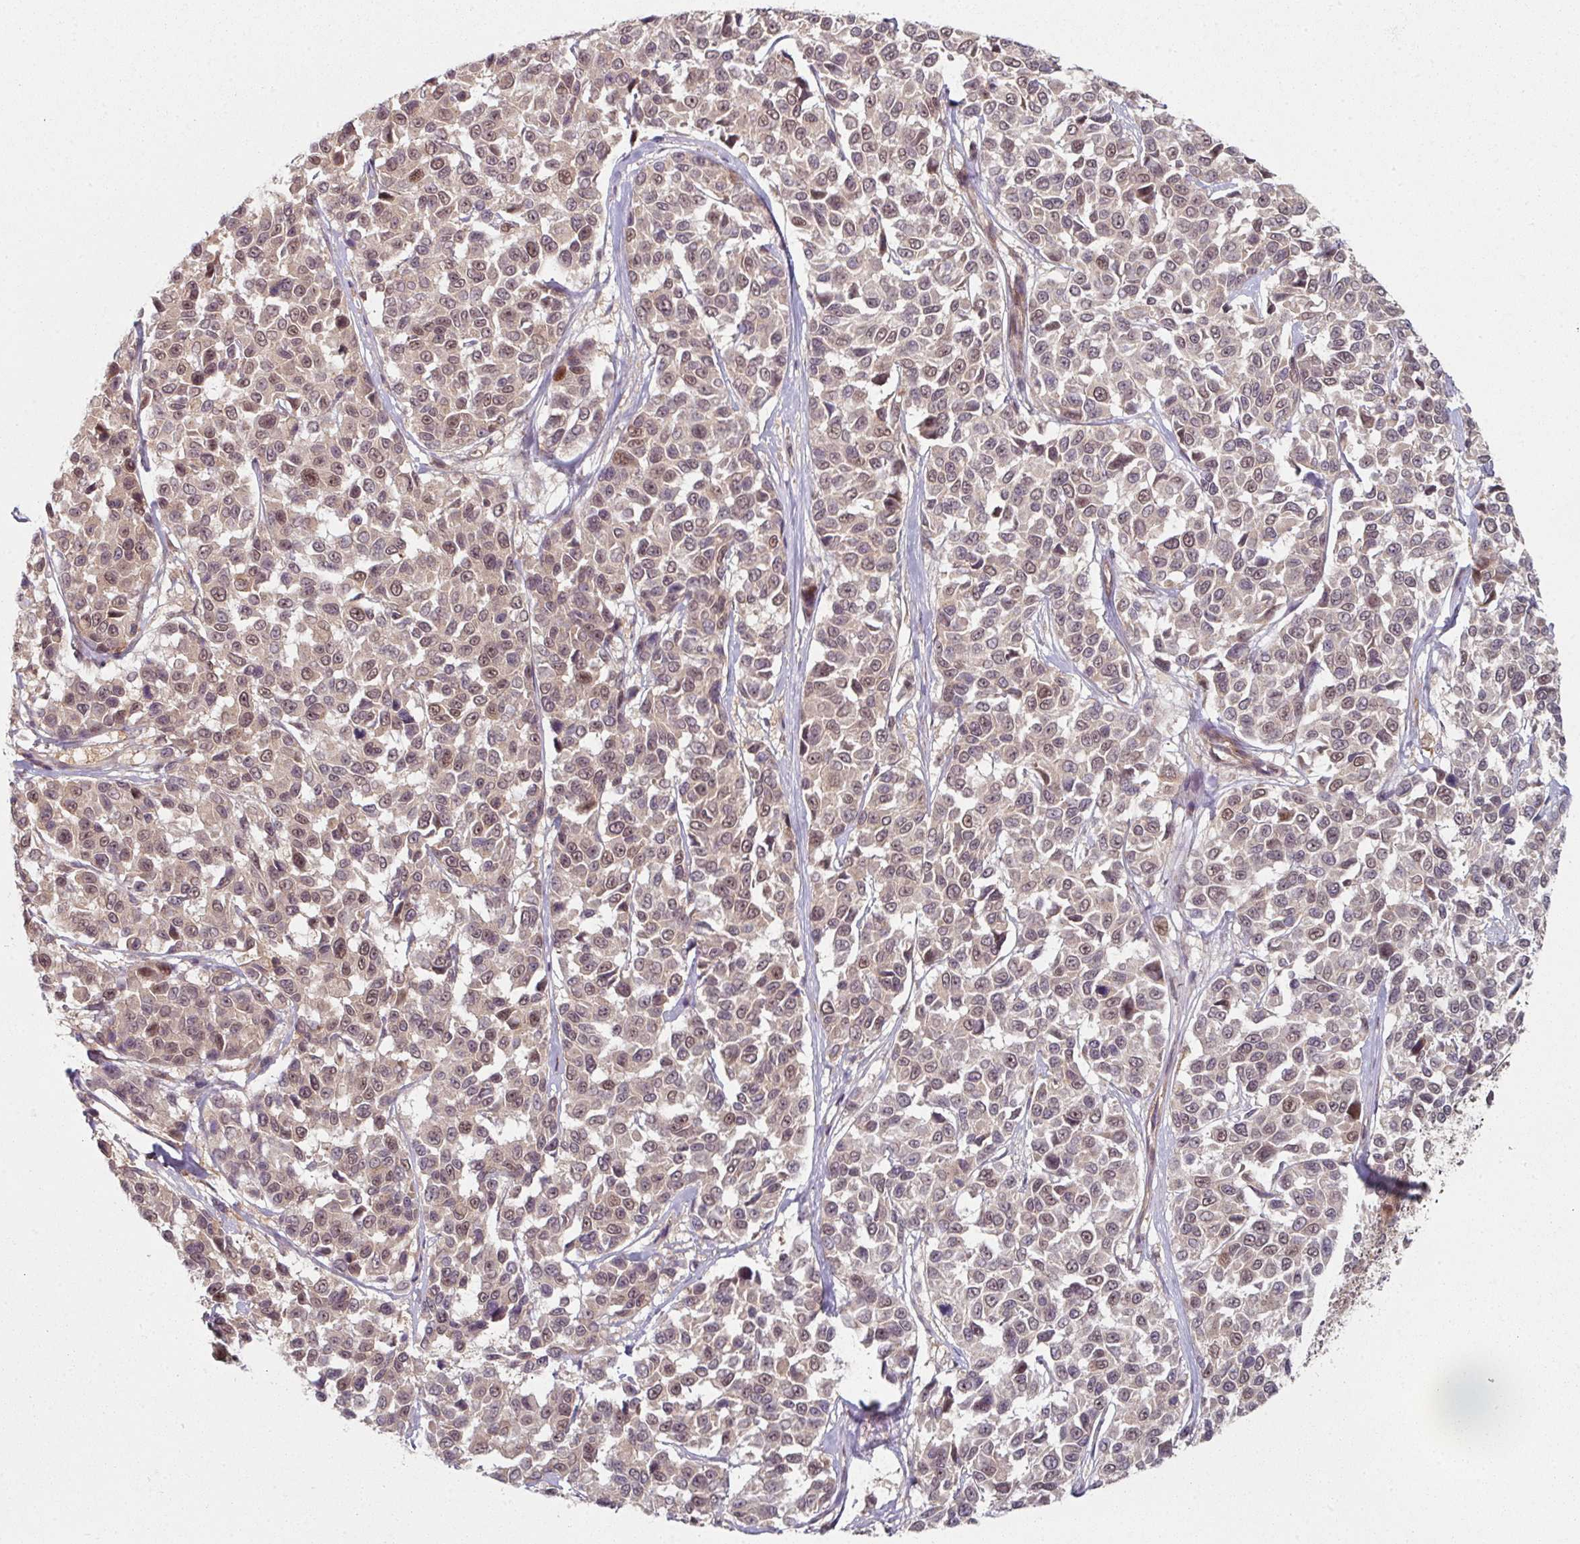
{"staining": {"intensity": "moderate", "quantity": ">75%", "location": "nuclear"}, "tissue": "melanoma", "cell_type": "Tumor cells", "image_type": "cancer", "snomed": [{"axis": "morphology", "description": "Malignant melanoma, NOS"}, {"axis": "topography", "description": "Skin"}], "caption": "Immunohistochemistry (IHC) photomicrograph of neoplastic tissue: human malignant melanoma stained using IHC exhibits medium levels of moderate protein expression localized specifically in the nuclear of tumor cells, appearing as a nuclear brown color.", "gene": "PSME3IP1", "patient": {"sex": "female", "age": 66}}